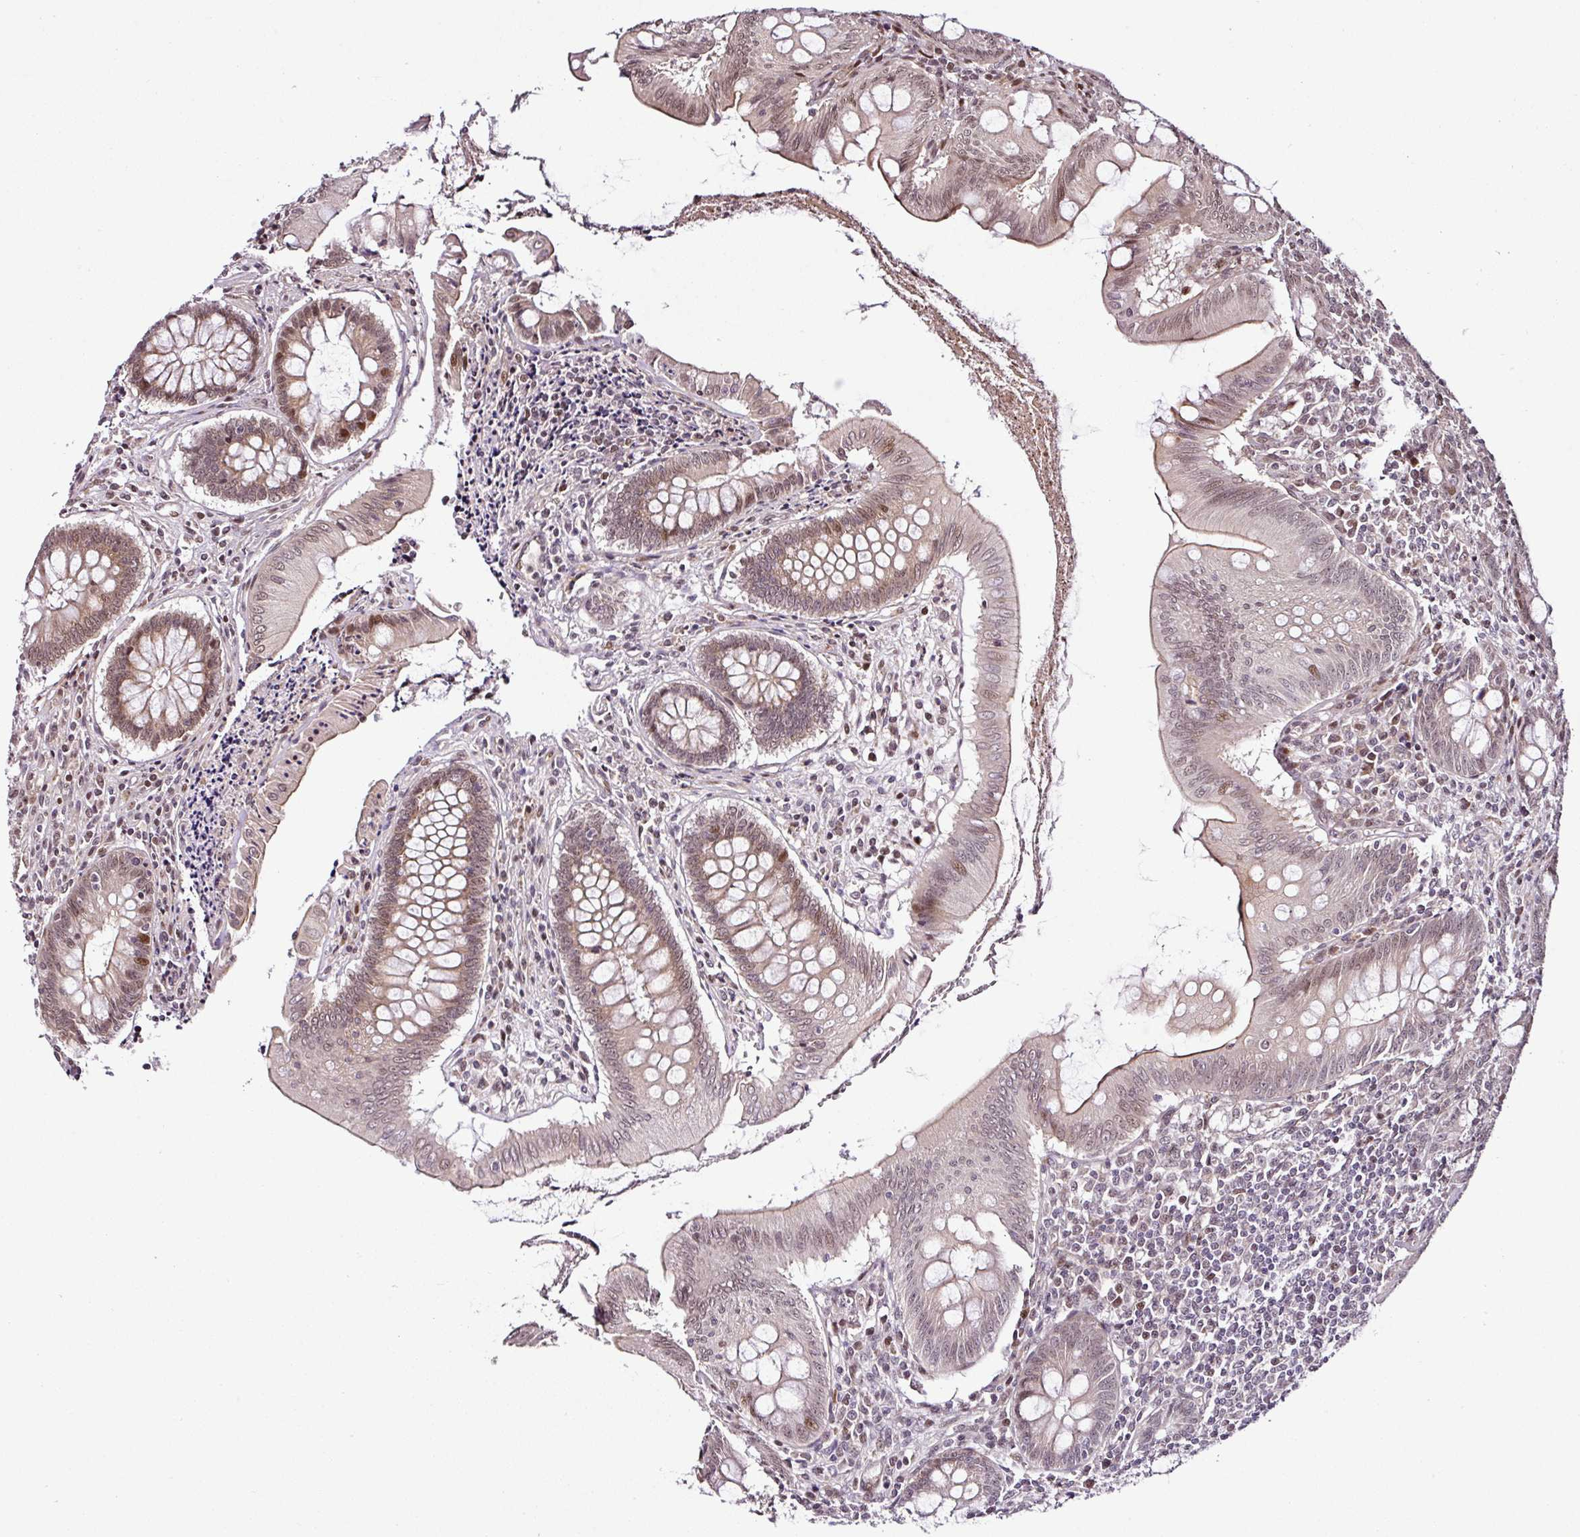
{"staining": {"intensity": "weak", "quantity": "25%-75%", "location": "cytoplasmic/membranous,nuclear"}, "tissue": "appendix", "cell_type": "Glandular cells", "image_type": "normal", "snomed": [{"axis": "morphology", "description": "Normal tissue, NOS"}, {"axis": "topography", "description": "Appendix"}], "caption": "This micrograph reveals immunohistochemistry staining of benign human appendix, with low weak cytoplasmic/membranous,nuclear staining in approximately 25%-75% of glandular cells.", "gene": "COPRS", "patient": {"sex": "female", "age": 51}}